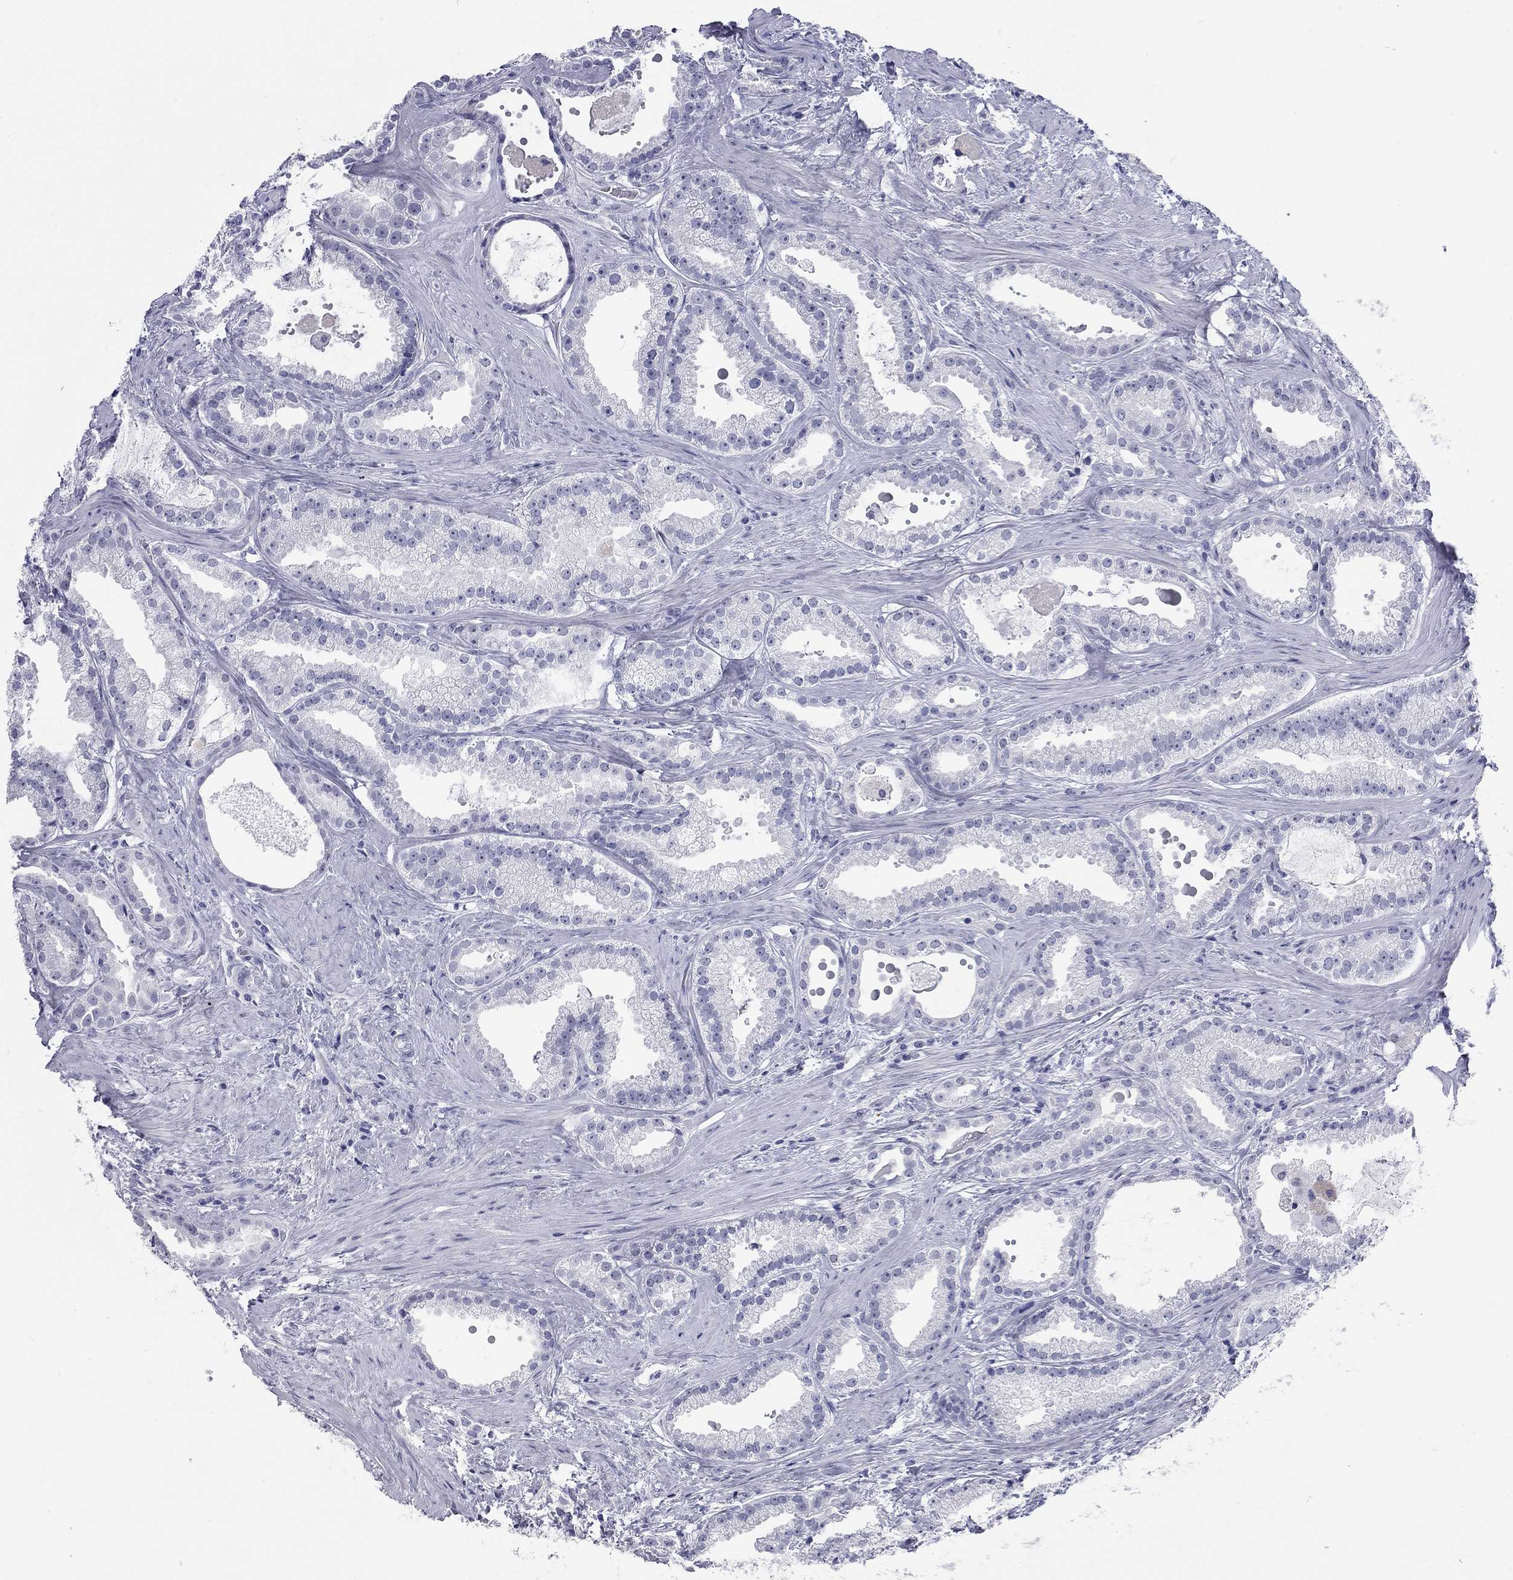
{"staining": {"intensity": "negative", "quantity": "none", "location": "none"}, "tissue": "prostate cancer", "cell_type": "Tumor cells", "image_type": "cancer", "snomed": [{"axis": "morphology", "description": "Adenocarcinoma, NOS"}, {"axis": "morphology", "description": "Adenocarcinoma, High grade"}, {"axis": "topography", "description": "Prostate"}], "caption": "Human prostate cancer (adenocarcinoma) stained for a protein using immunohistochemistry (IHC) exhibits no expression in tumor cells.", "gene": "AK8", "patient": {"sex": "male", "age": 64}}